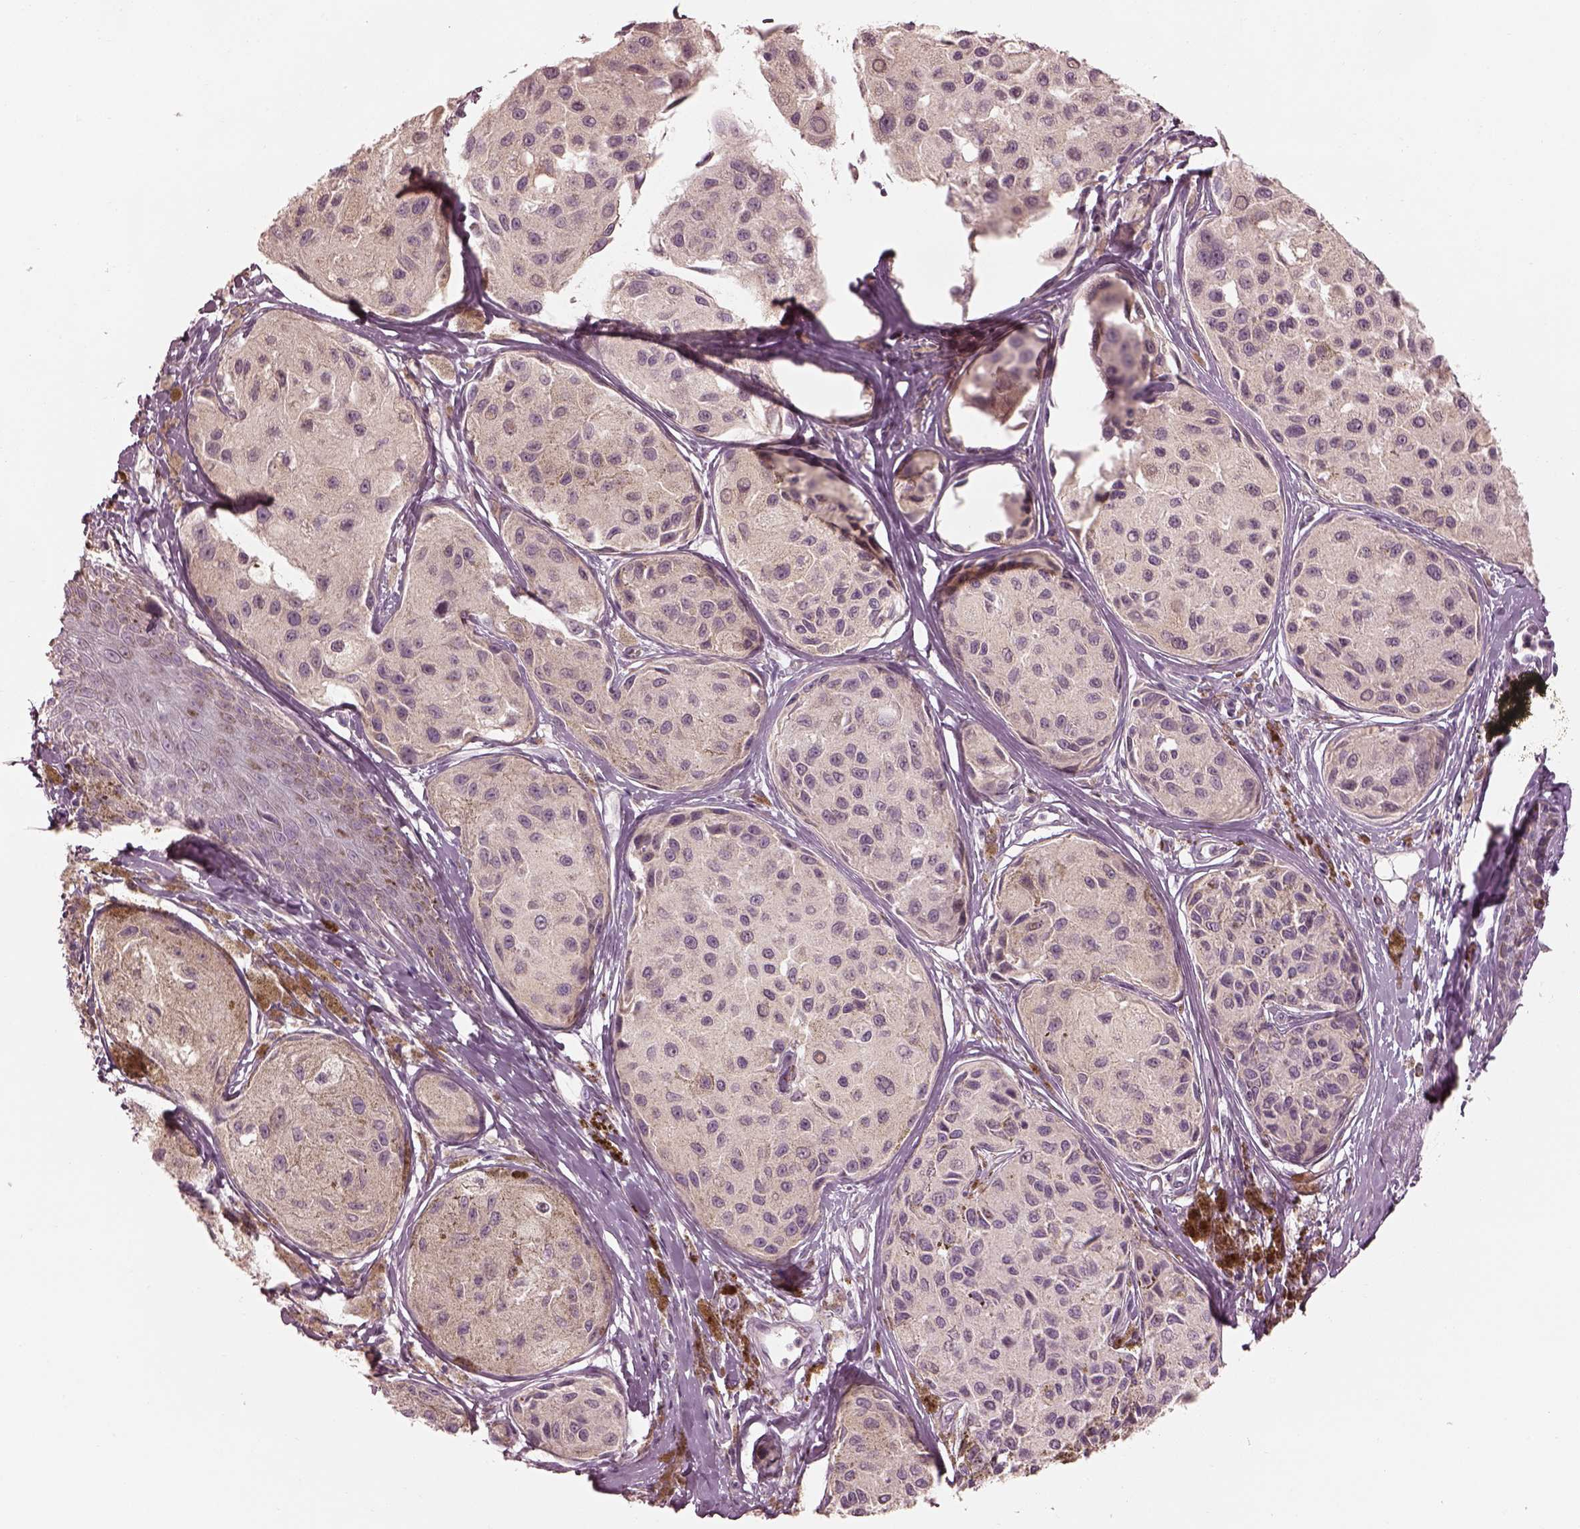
{"staining": {"intensity": "negative", "quantity": "none", "location": "none"}, "tissue": "melanoma", "cell_type": "Tumor cells", "image_type": "cancer", "snomed": [{"axis": "morphology", "description": "Malignant melanoma, NOS"}, {"axis": "topography", "description": "Skin"}], "caption": "Immunohistochemical staining of human malignant melanoma displays no significant expression in tumor cells.", "gene": "PRKACG", "patient": {"sex": "female", "age": 38}}